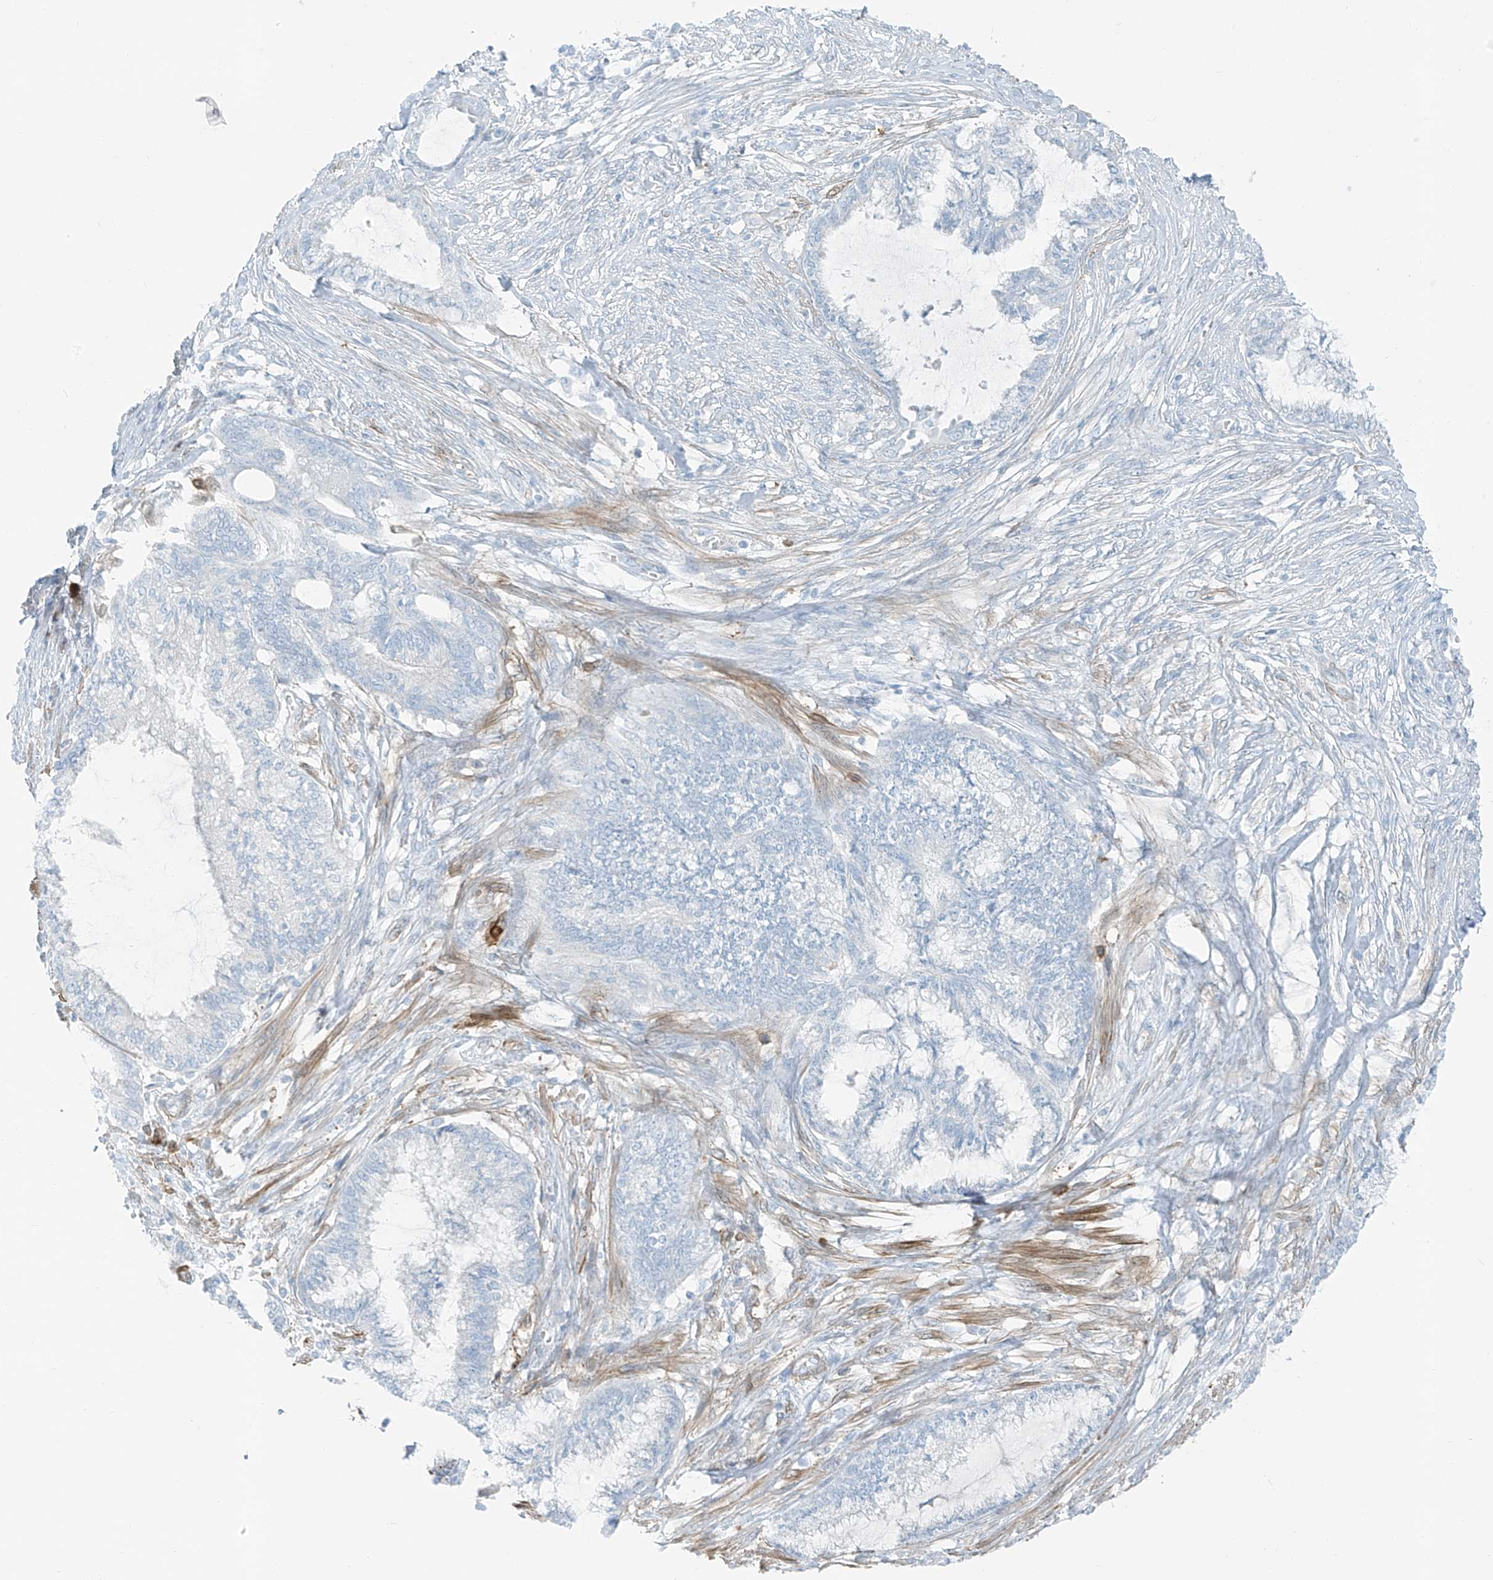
{"staining": {"intensity": "negative", "quantity": "none", "location": "none"}, "tissue": "endometrial cancer", "cell_type": "Tumor cells", "image_type": "cancer", "snomed": [{"axis": "morphology", "description": "Adenocarcinoma, NOS"}, {"axis": "topography", "description": "Endometrium"}], "caption": "Endometrial cancer stained for a protein using immunohistochemistry exhibits no positivity tumor cells.", "gene": "SMCP", "patient": {"sex": "female", "age": 86}}